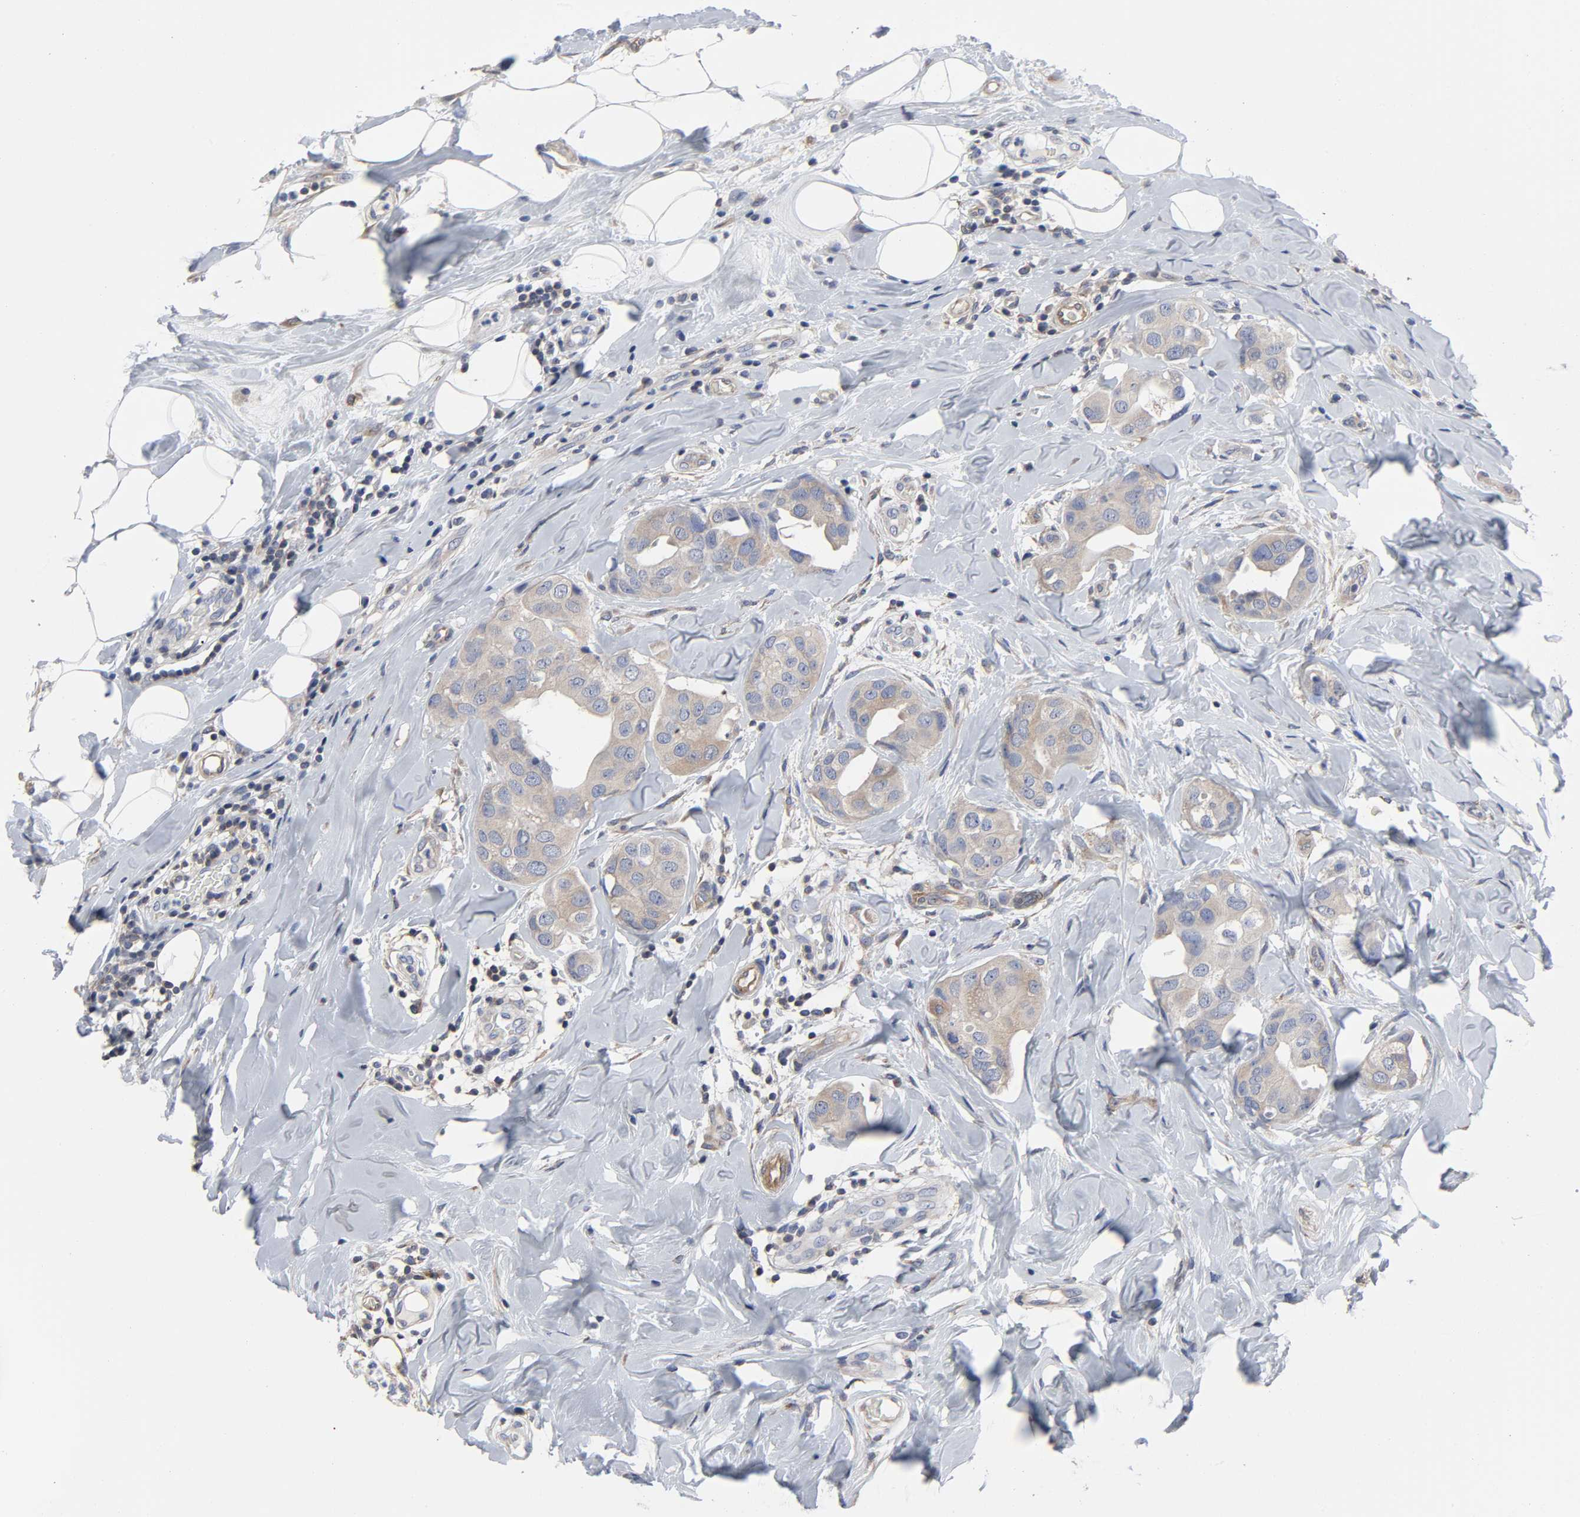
{"staining": {"intensity": "moderate", "quantity": ">75%", "location": "cytoplasmic/membranous"}, "tissue": "breast cancer", "cell_type": "Tumor cells", "image_type": "cancer", "snomed": [{"axis": "morphology", "description": "Duct carcinoma"}, {"axis": "topography", "description": "Breast"}], "caption": "Human breast cancer (infiltrating ductal carcinoma) stained with a protein marker displays moderate staining in tumor cells.", "gene": "DYNLT3", "patient": {"sex": "female", "age": 40}}